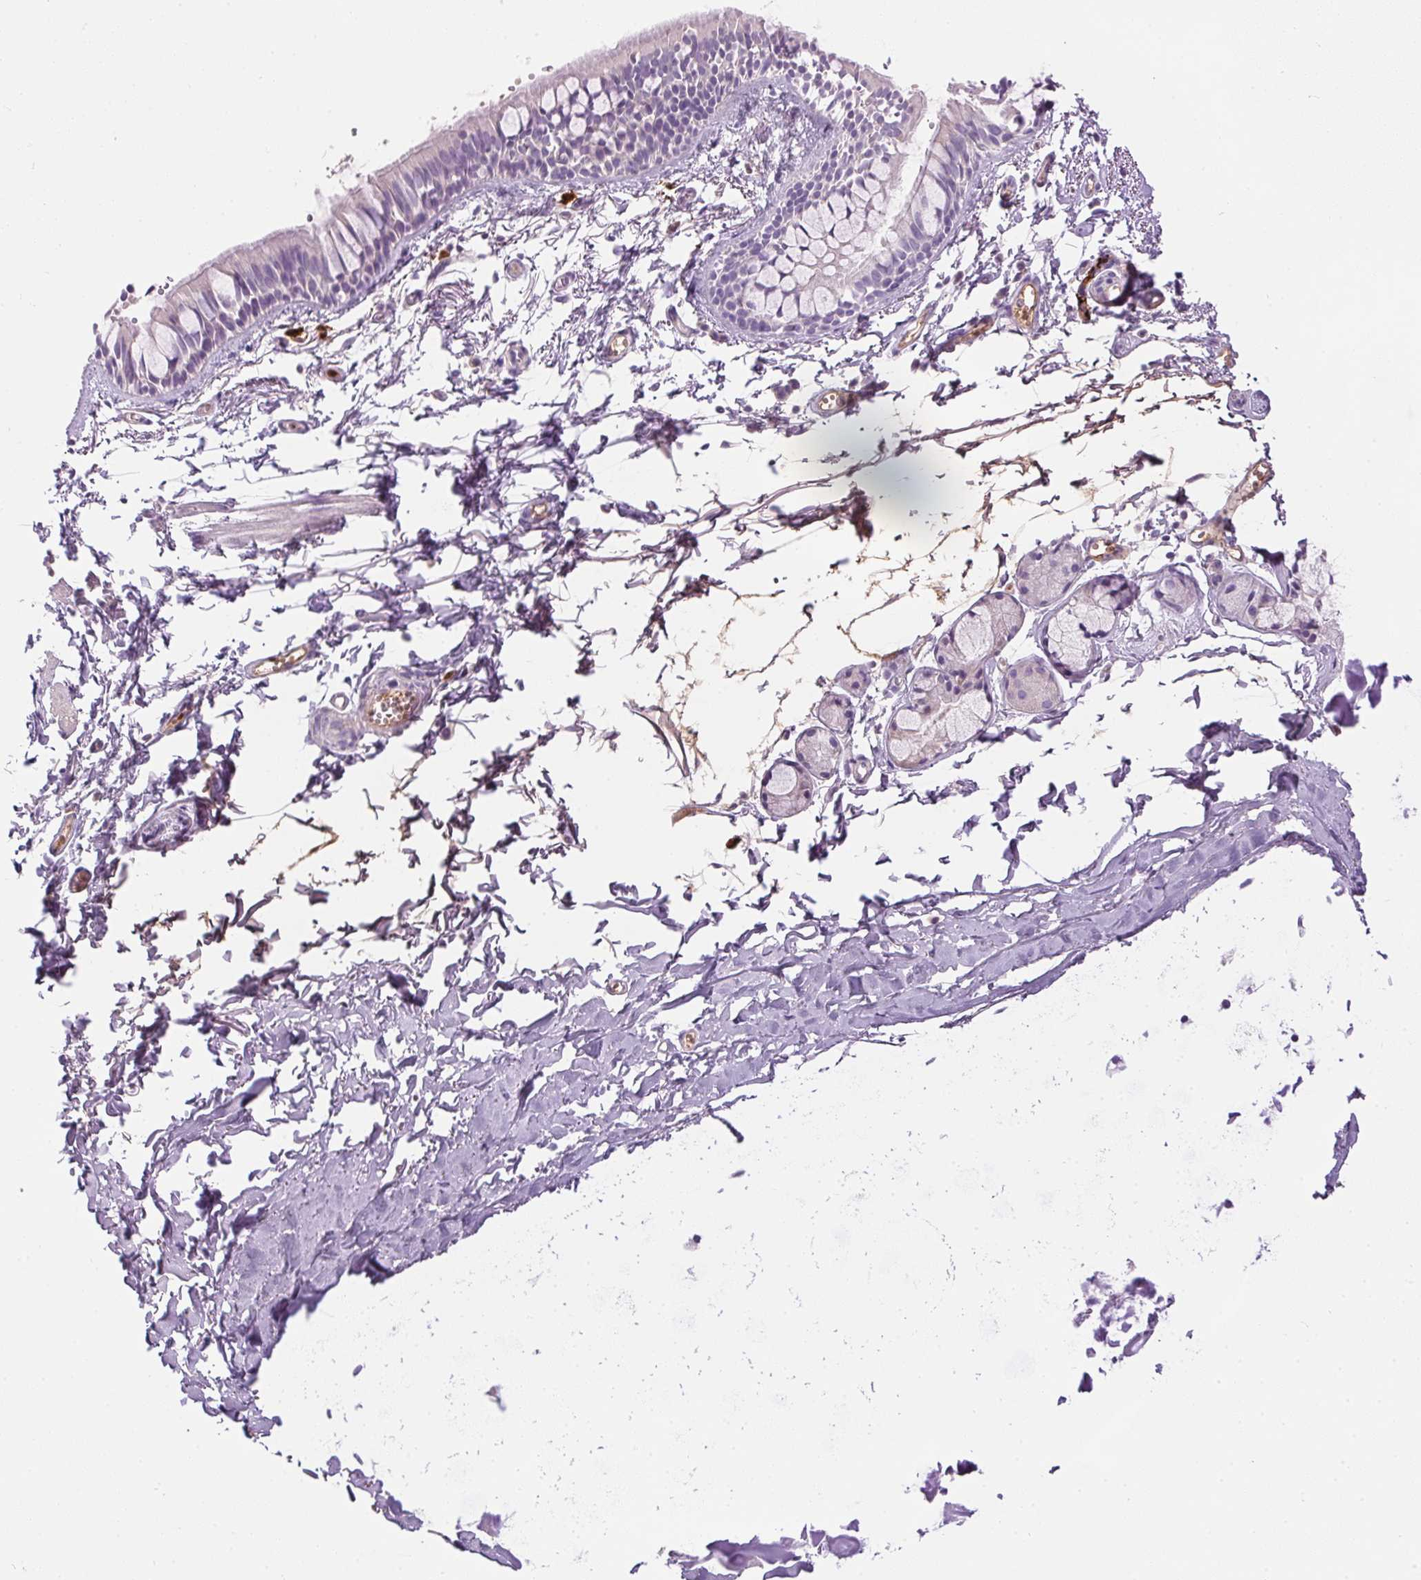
{"staining": {"intensity": "strong", "quantity": "<25%", "location": "cytoplasmic/membranous"}, "tissue": "bronchus", "cell_type": "Respiratory epithelial cells", "image_type": "normal", "snomed": [{"axis": "morphology", "description": "Normal tissue, NOS"}, {"axis": "topography", "description": "Bronchus"}], "caption": "High-power microscopy captured an IHC image of benign bronchus, revealing strong cytoplasmic/membranous positivity in about <25% of respiratory epithelial cells. (Stains: DAB (3,3'-diaminobenzidine) in brown, nuclei in blue, Microscopy: brightfield microscopy at high magnification).", "gene": "ORM1", "patient": {"sex": "female", "age": 59}}